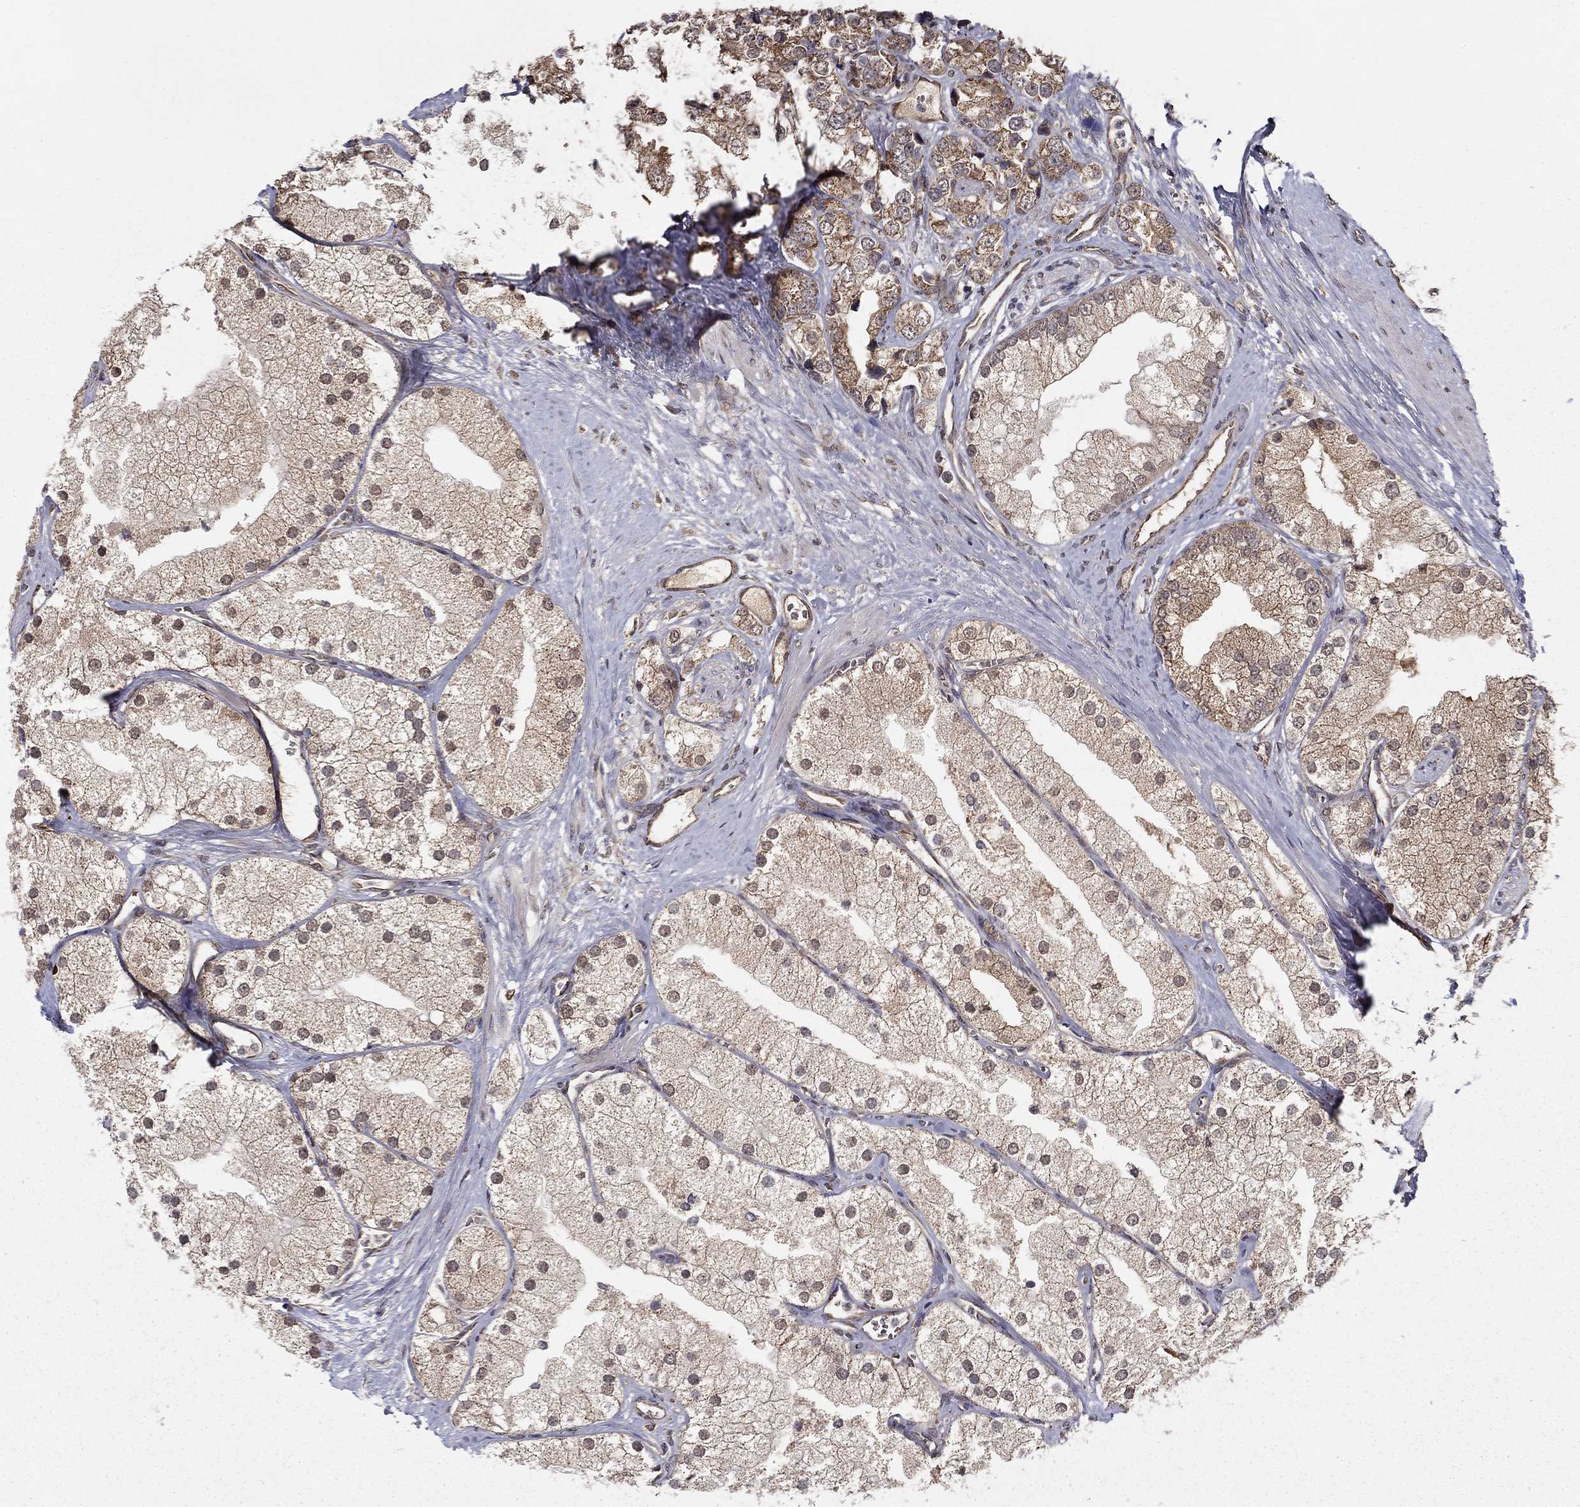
{"staining": {"intensity": "weak", "quantity": "25%-75%", "location": "cytoplasmic/membranous"}, "tissue": "prostate cancer", "cell_type": "Tumor cells", "image_type": "cancer", "snomed": [{"axis": "morphology", "description": "Adenocarcinoma, NOS"}, {"axis": "topography", "description": "Prostate and seminal vesicle, NOS"}, {"axis": "topography", "description": "Prostate"}], "caption": "Approximately 25%-75% of tumor cells in prostate cancer display weak cytoplasmic/membranous protein staining as visualized by brown immunohistochemical staining.", "gene": "SLC2A13", "patient": {"sex": "male", "age": 79}}